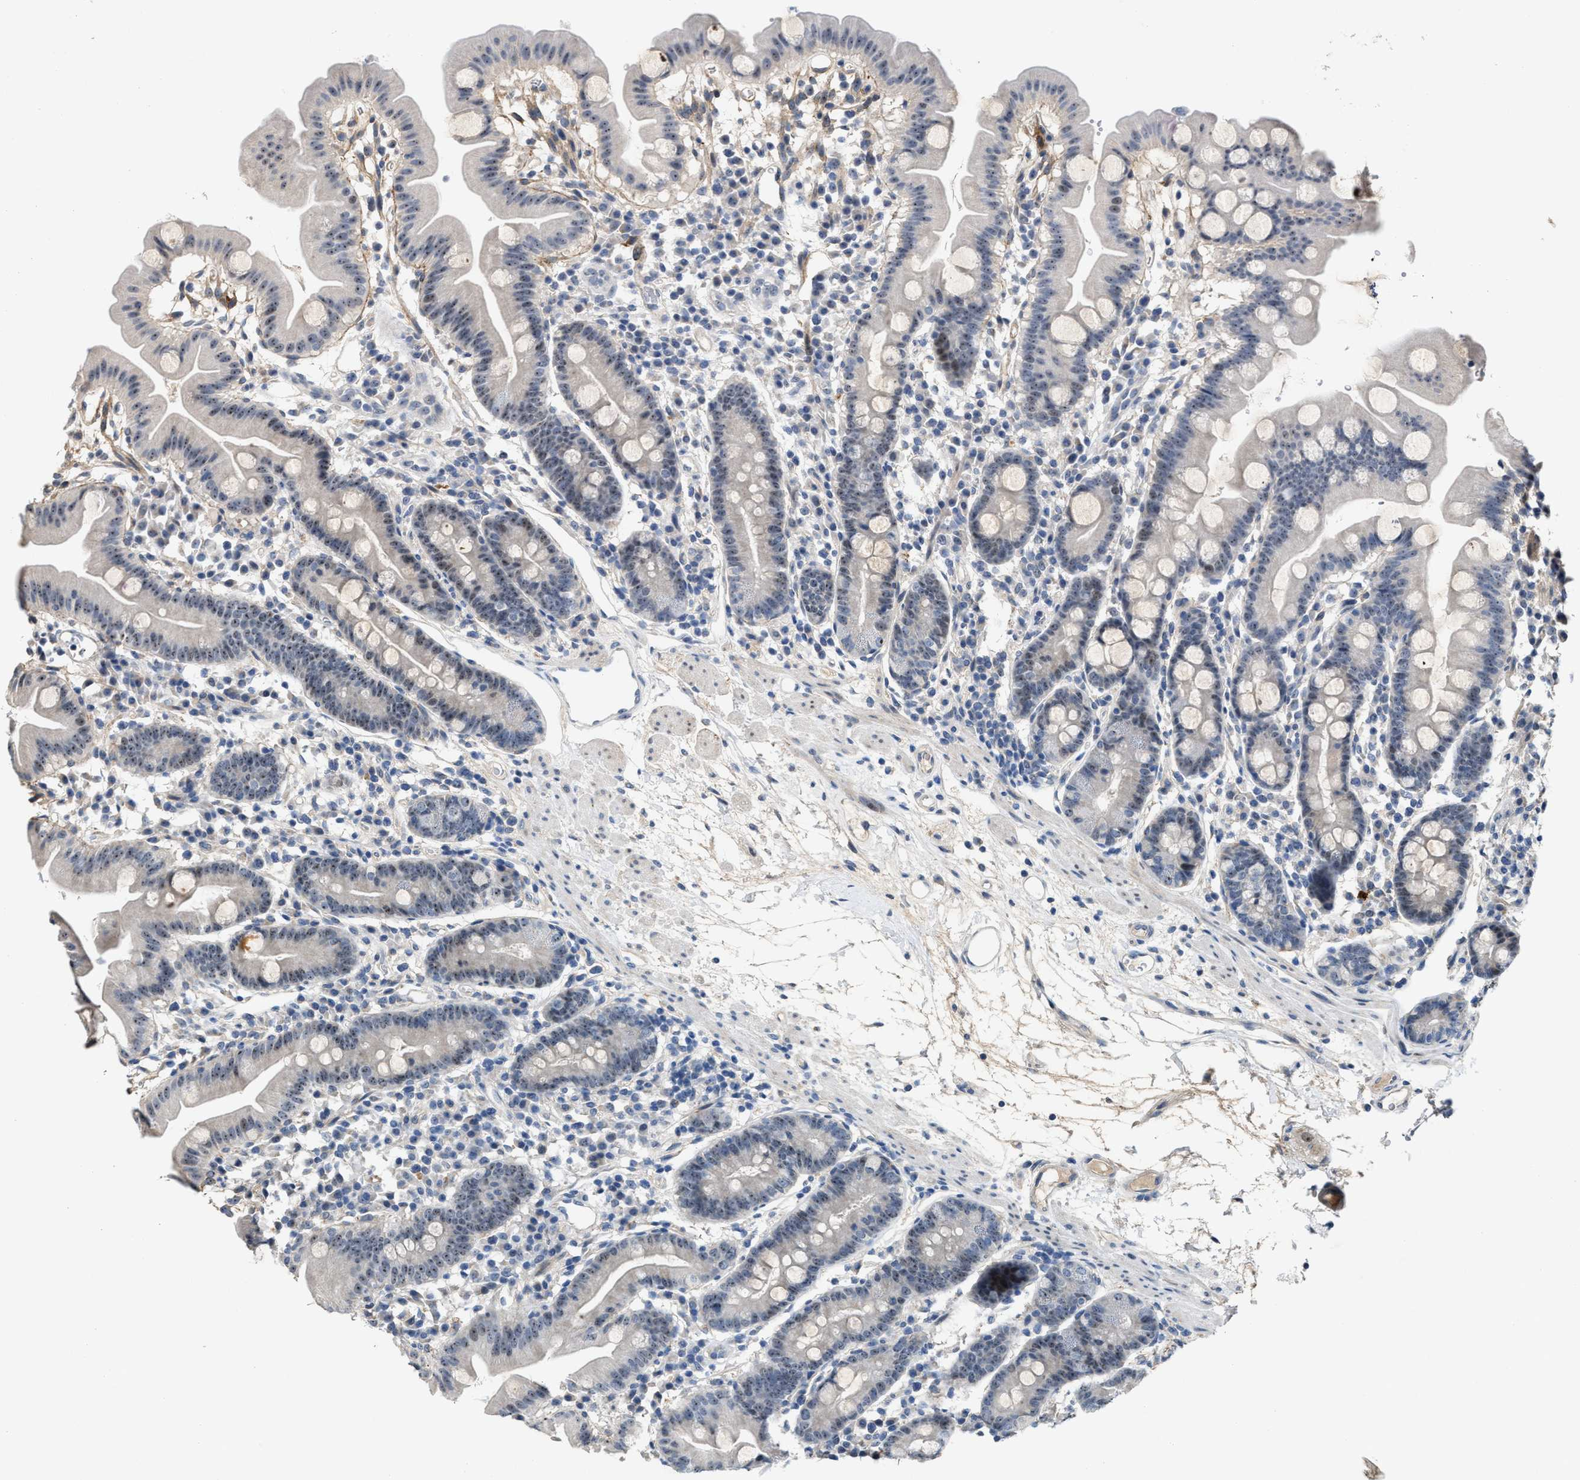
{"staining": {"intensity": "weak", "quantity": "25%-75%", "location": "nuclear"}, "tissue": "duodenum", "cell_type": "Glandular cells", "image_type": "normal", "snomed": [{"axis": "morphology", "description": "Normal tissue, NOS"}, {"axis": "topography", "description": "Duodenum"}], "caption": "Approximately 25%-75% of glandular cells in unremarkable human duodenum exhibit weak nuclear protein expression as visualized by brown immunohistochemical staining.", "gene": "ZNF783", "patient": {"sex": "male", "age": 50}}